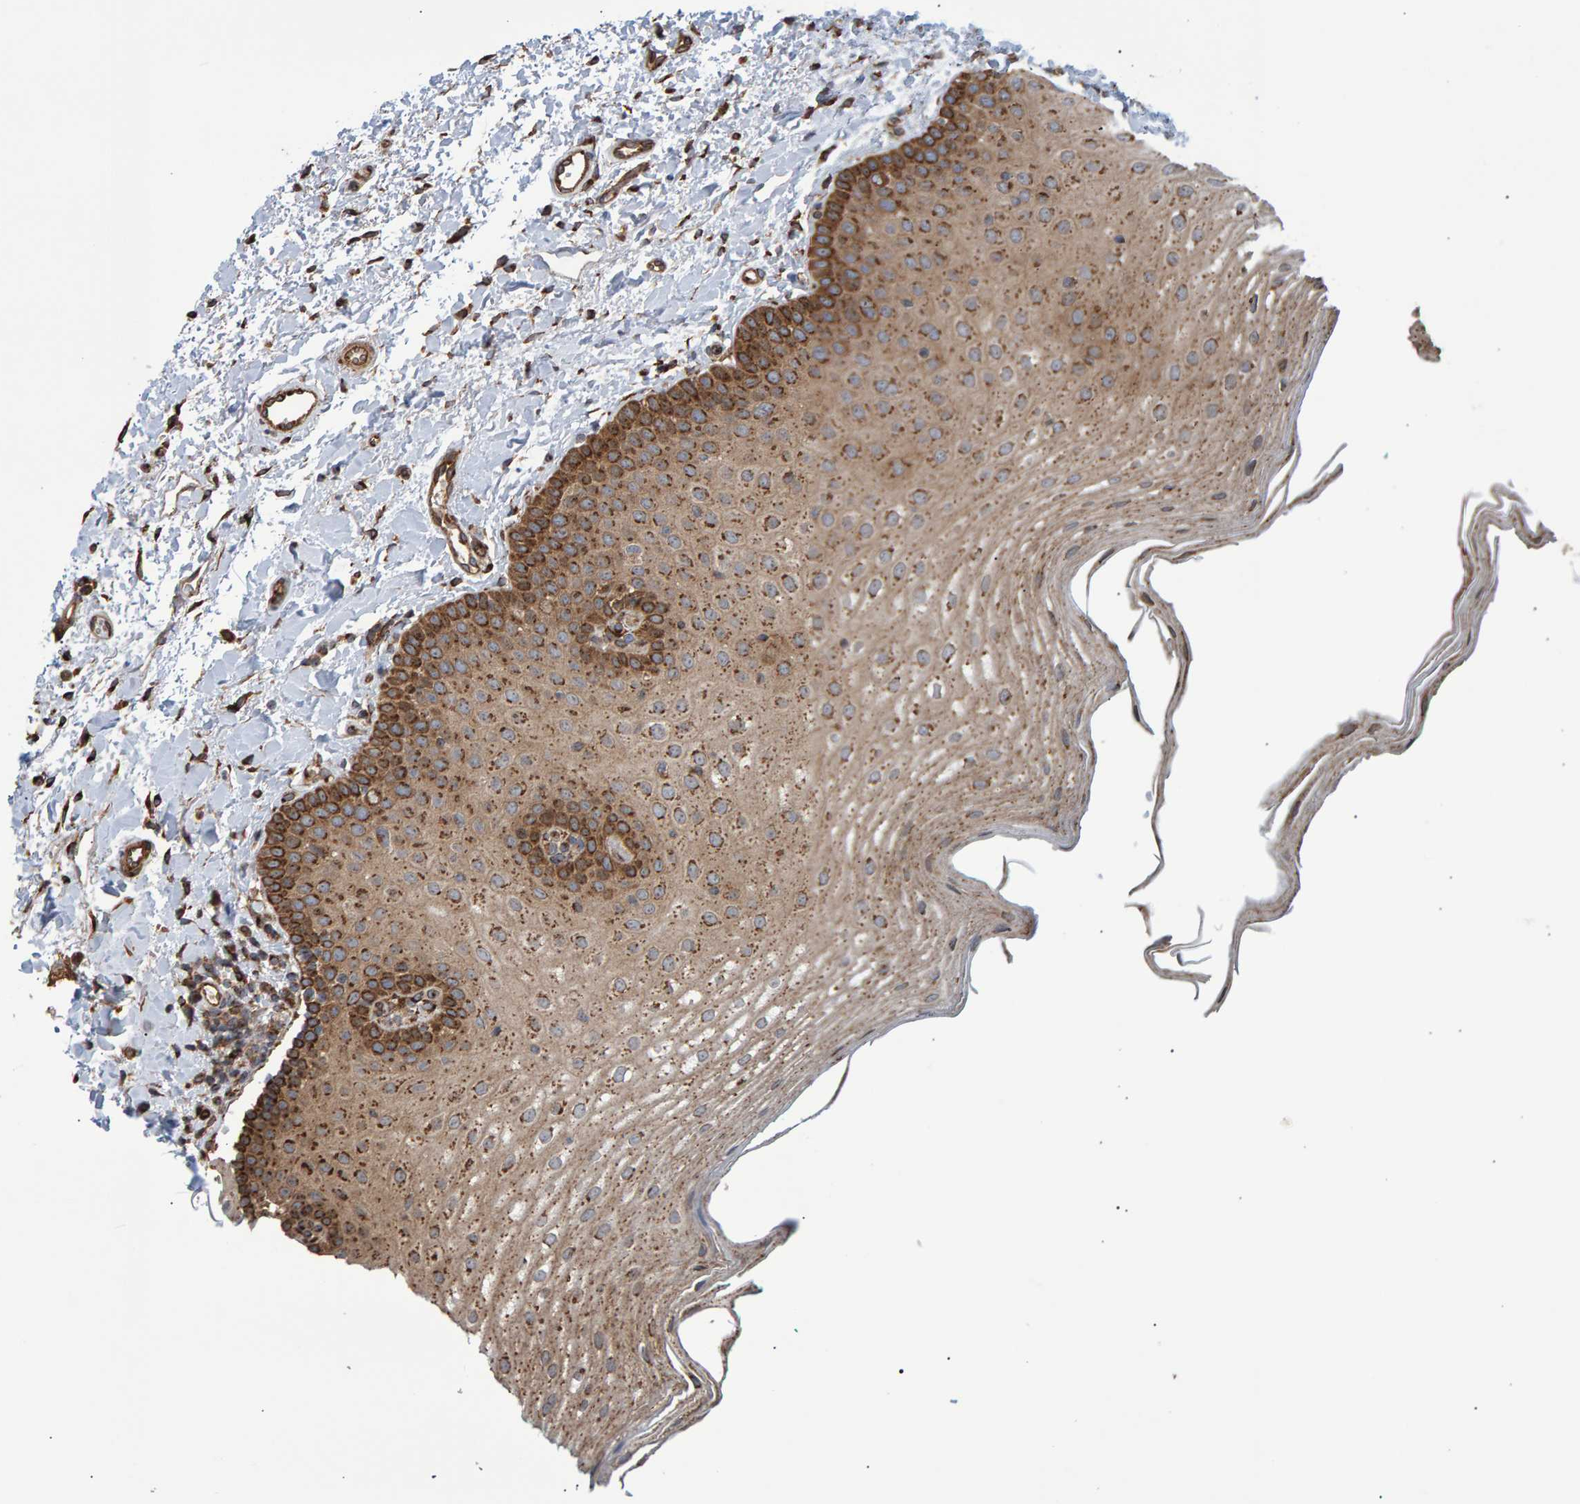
{"staining": {"intensity": "moderate", "quantity": ">75%", "location": "cytoplasmic/membranous"}, "tissue": "oral mucosa", "cell_type": "Squamous epithelial cells", "image_type": "normal", "snomed": [{"axis": "morphology", "description": "Normal tissue, NOS"}, {"axis": "topography", "description": "Skin"}, {"axis": "topography", "description": "Oral tissue"}], "caption": "This photomicrograph shows immunohistochemistry staining of unremarkable human oral mucosa, with medium moderate cytoplasmic/membranous staining in about >75% of squamous epithelial cells.", "gene": "FAM117A", "patient": {"sex": "male", "age": 84}}